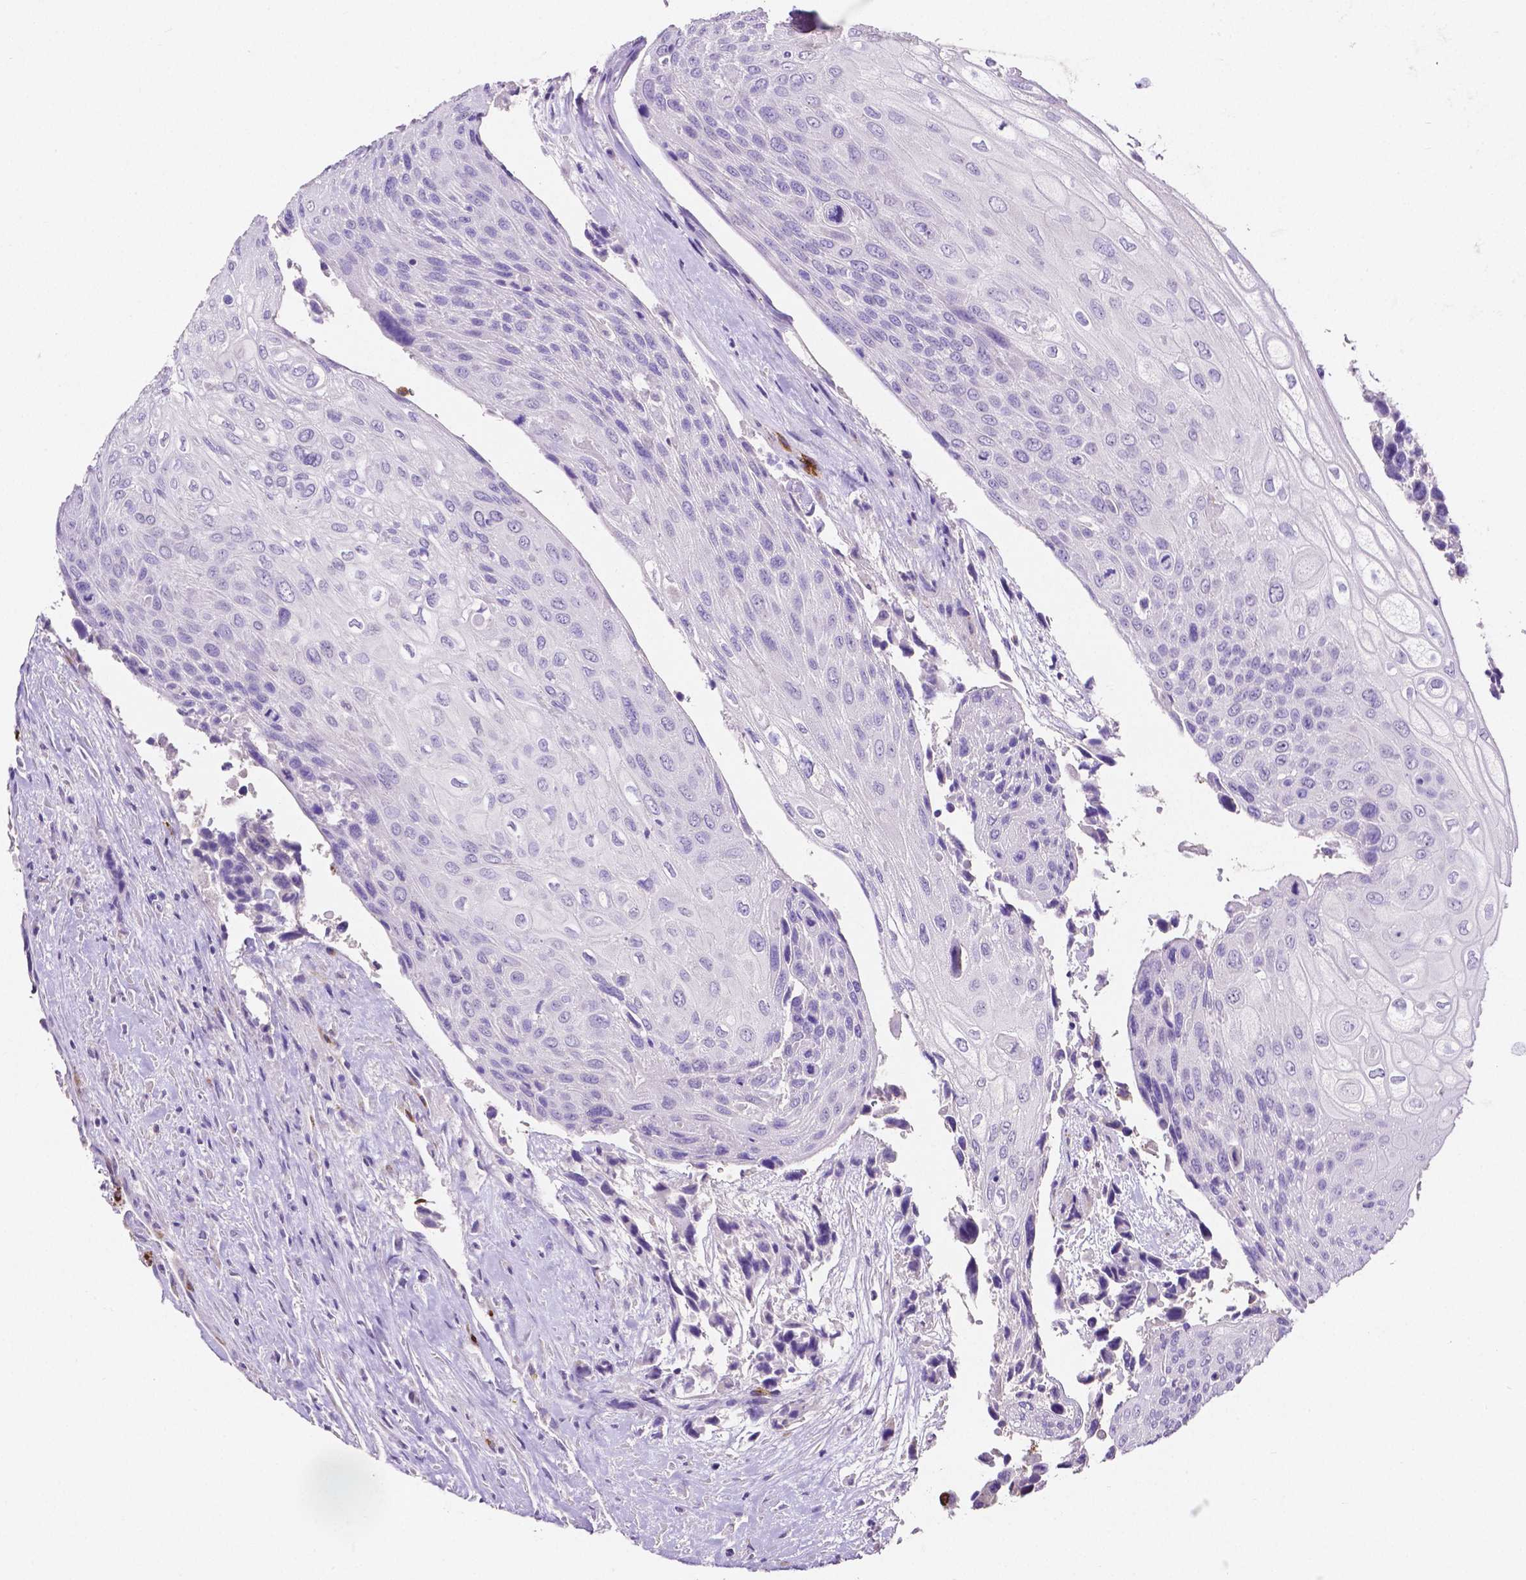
{"staining": {"intensity": "negative", "quantity": "none", "location": "none"}, "tissue": "urothelial cancer", "cell_type": "Tumor cells", "image_type": "cancer", "snomed": [{"axis": "morphology", "description": "Urothelial carcinoma, High grade"}, {"axis": "topography", "description": "Urinary bladder"}], "caption": "This is an immunohistochemistry (IHC) histopathology image of human urothelial carcinoma (high-grade). There is no positivity in tumor cells.", "gene": "MMP9", "patient": {"sex": "female", "age": 70}}